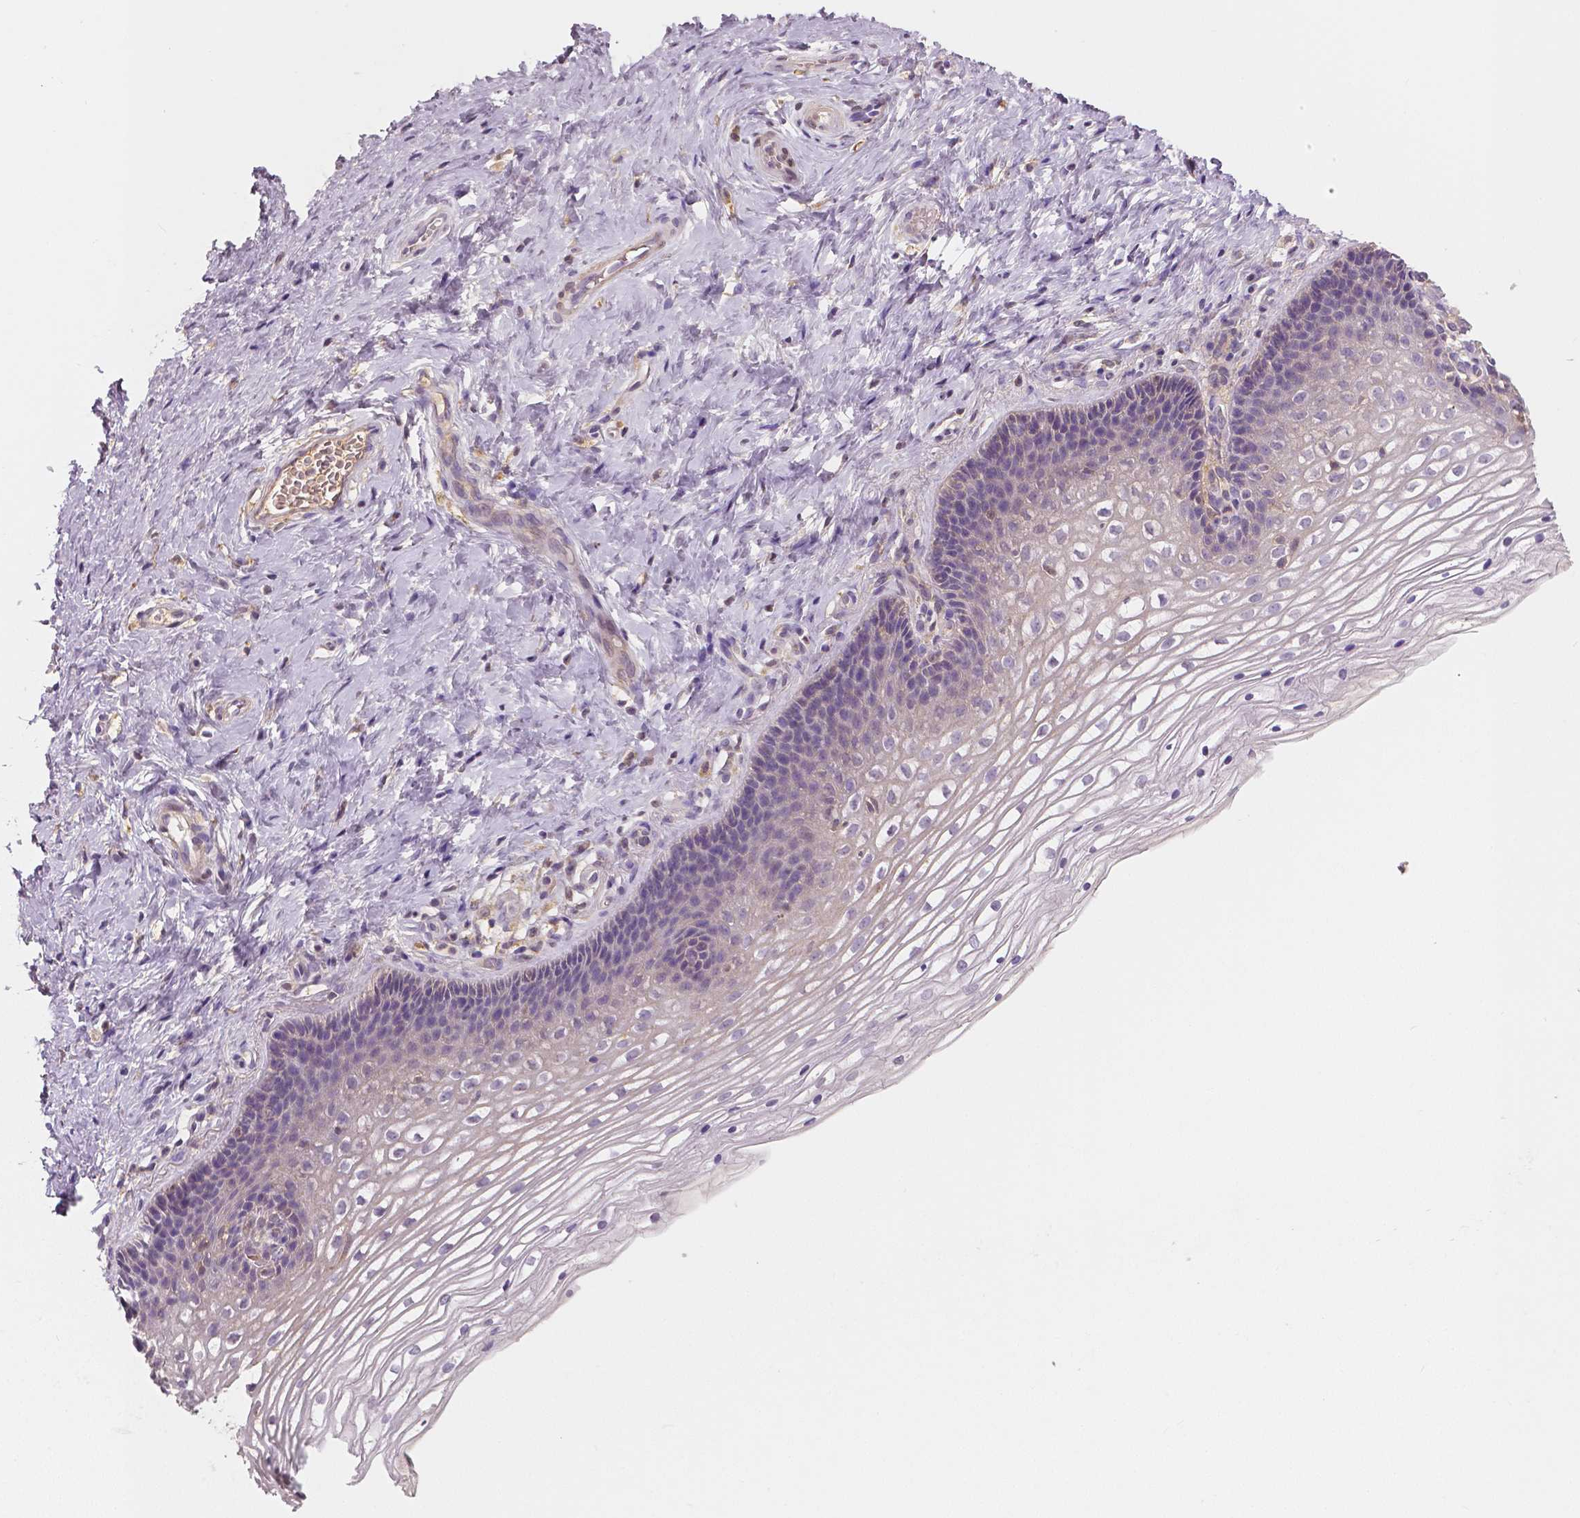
{"staining": {"intensity": "negative", "quantity": "none", "location": "none"}, "tissue": "cervix", "cell_type": "Glandular cells", "image_type": "normal", "snomed": [{"axis": "morphology", "description": "Normal tissue, NOS"}, {"axis": "topography", "description": "Cervix"}], "caption": "The IHC micrograph has no significant expression in glandular cells of cervix.", "gene": "APOA4", "patient": {"sex": "female", "age": 34}}